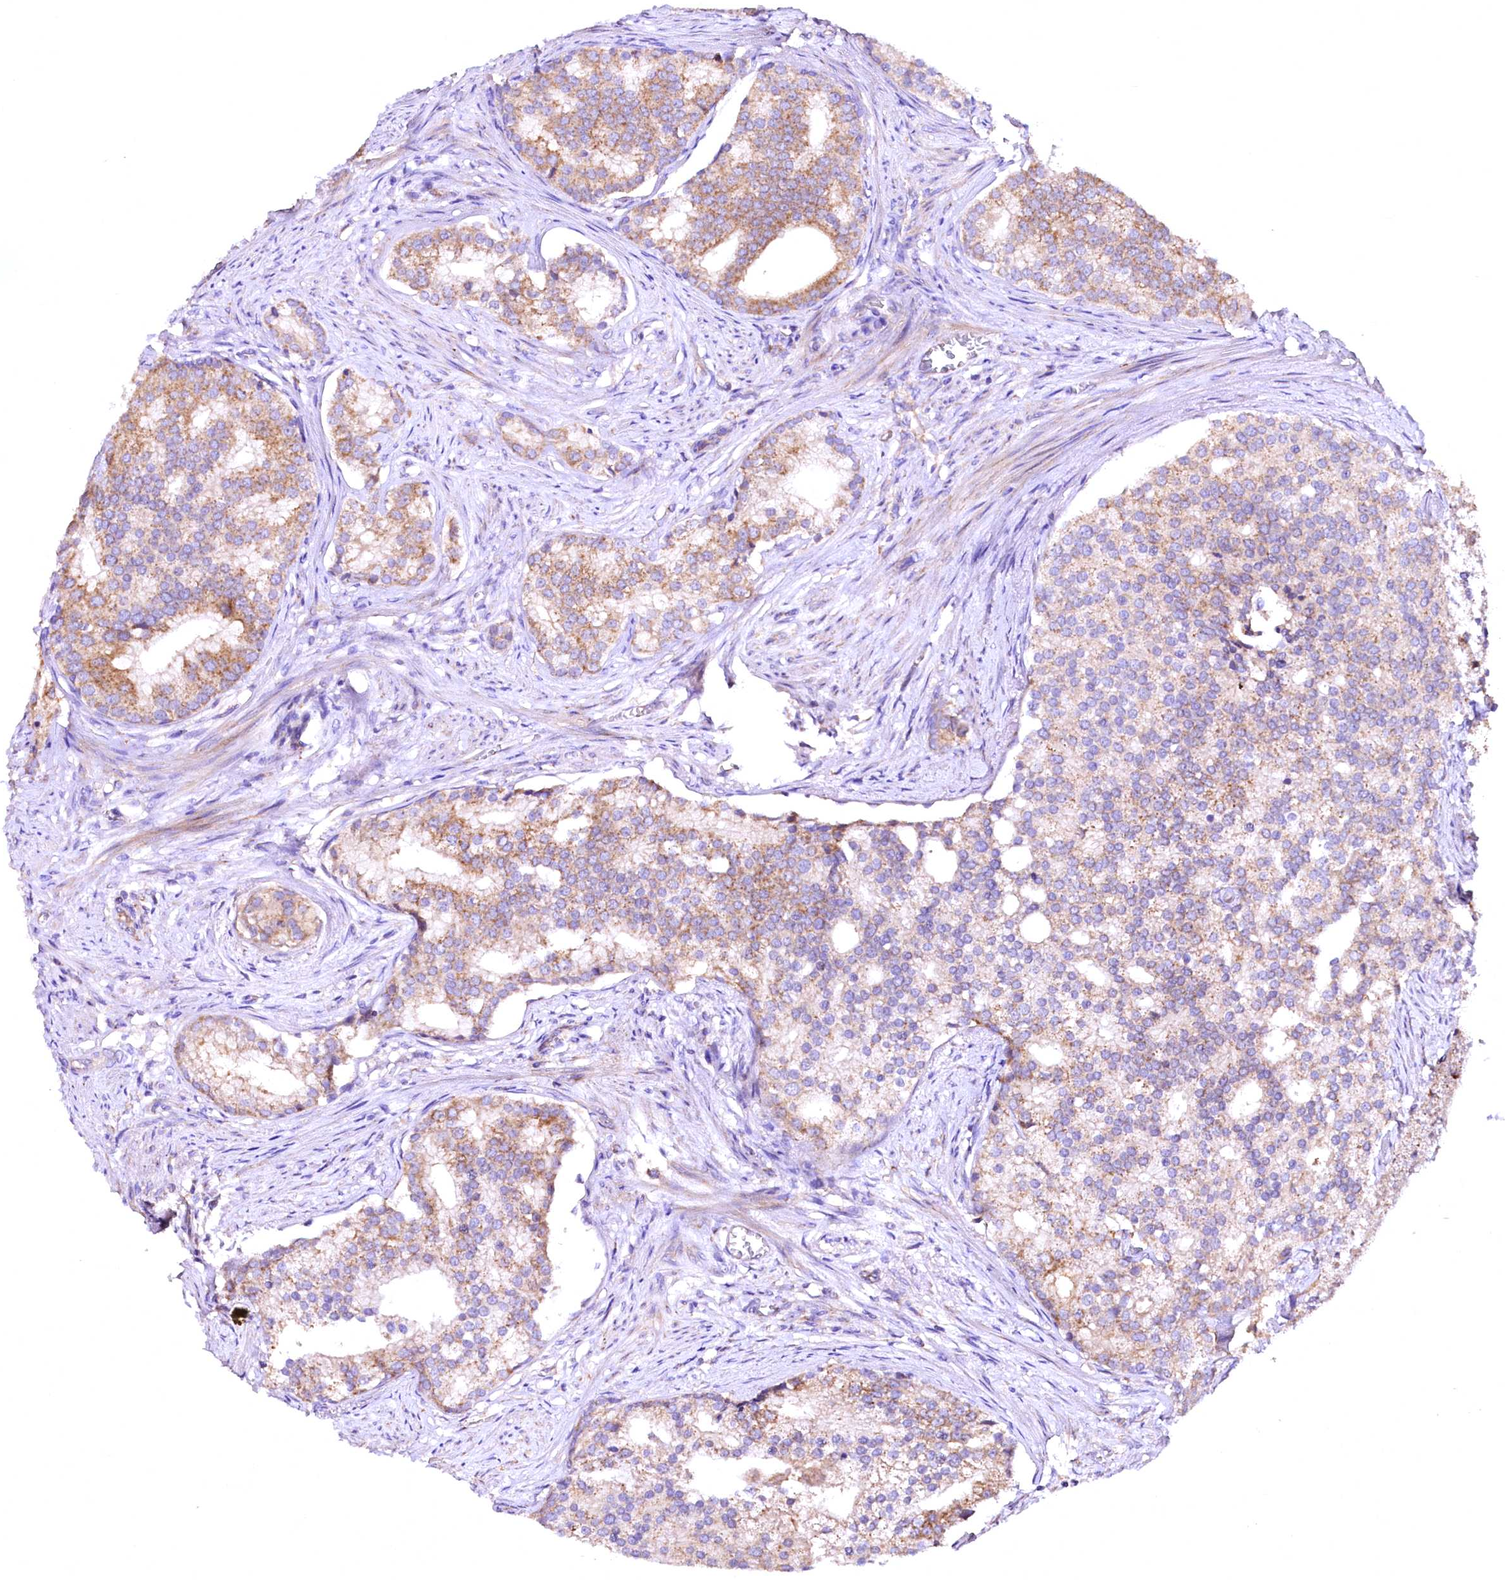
{"staining": {"intensity": "moderate", "quantity": "25%-75%", "location": "cytoplasmic/membranous"}, "tissue": "prostate cancer", "cell_type": "Tumor cells", "image_type": "cancer", "snomed": [{"axis": "morphology", "description": "Adenocarcinoma, Low grade"}, {"axis": "topography", "description": "Prostate"}], "caption": "Prostate cancer was stained to show a protein in brown. There is medium levels of moderate cytoplasmic/membranous positivity in about 25%-75% of tumor cells.", "gene": "MRPL57", "patient": {"sex": "male", "age": 71}}